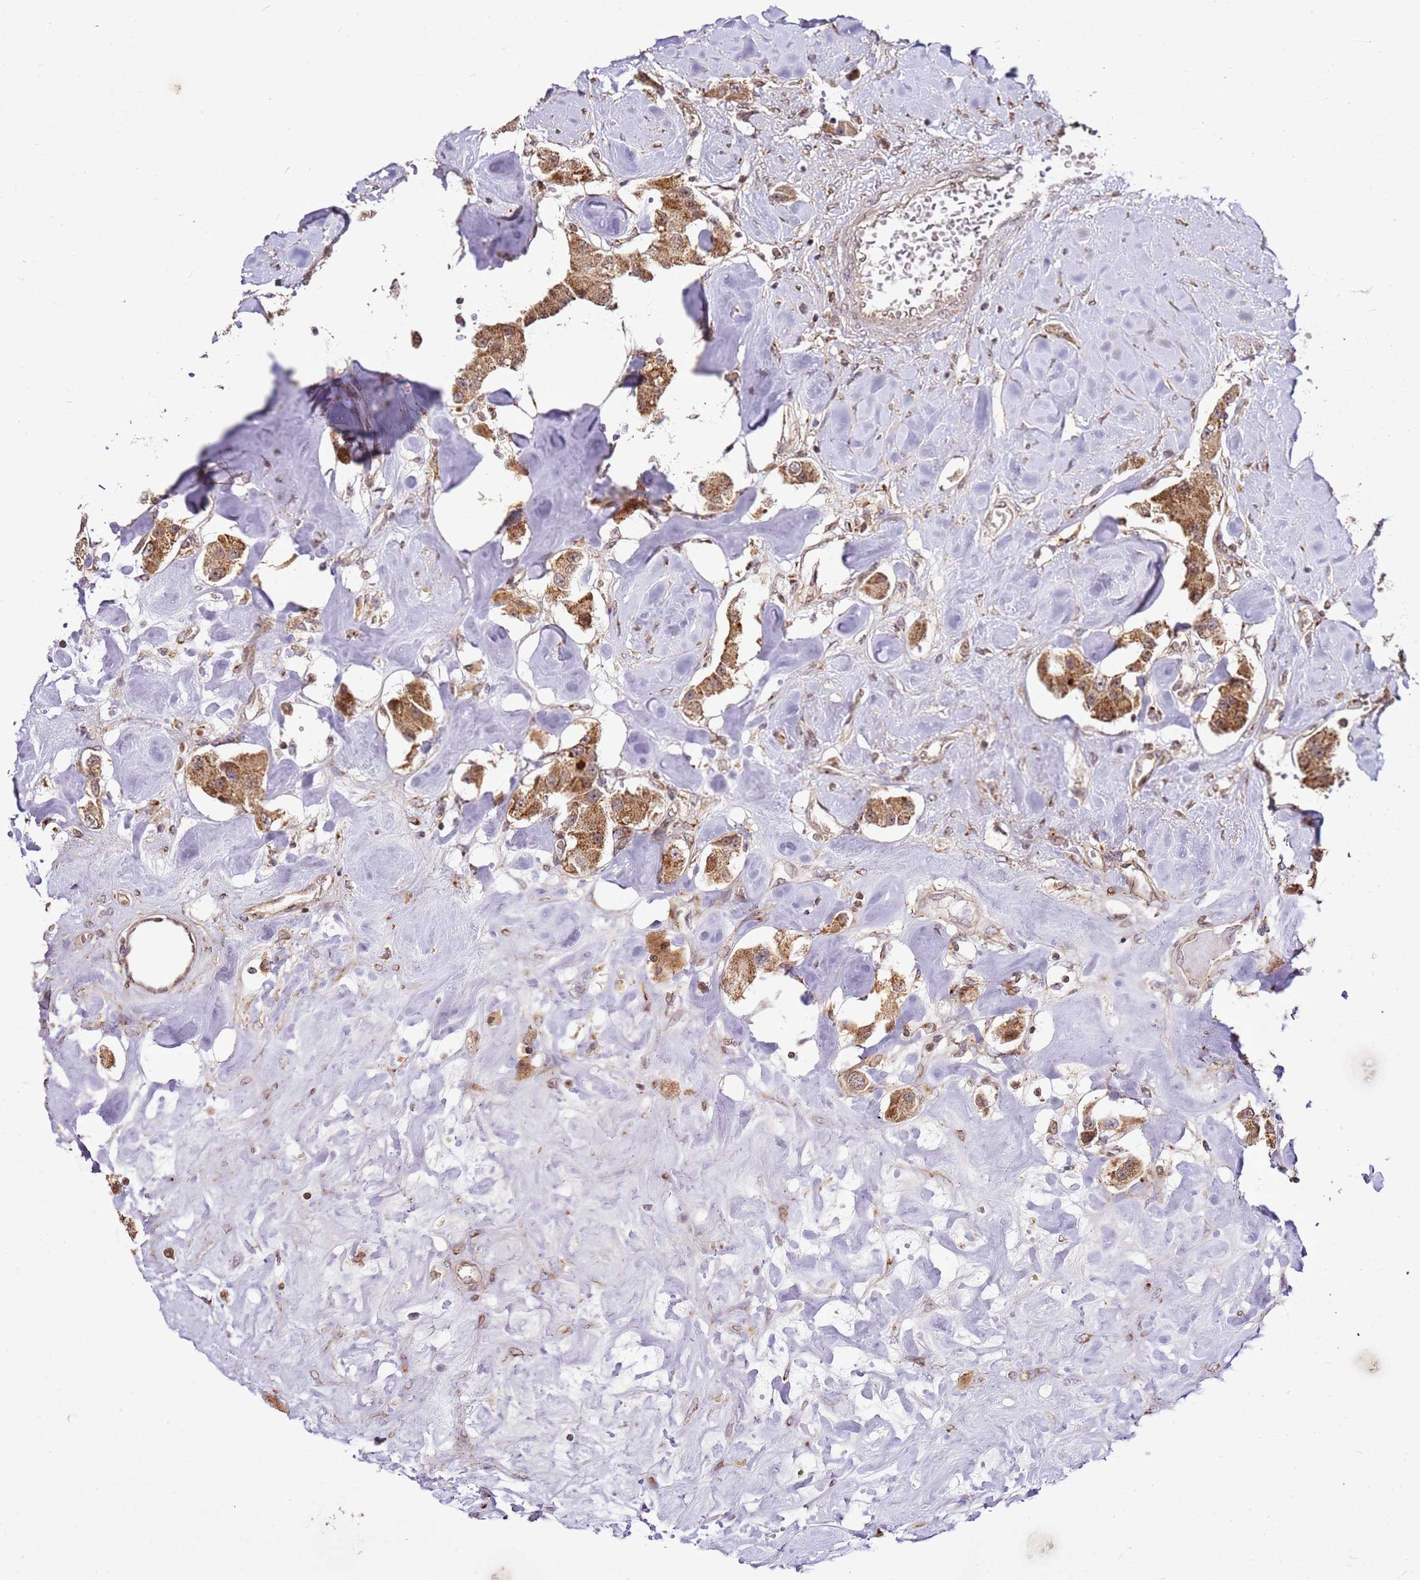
{"staining": {"intensity": "moderate", "quantity": ">75%", "location": "cytoplasmic/membranous"}, "tissue": "carcinoid", "cell_type": "Tumor cells", "image_type": "cancer", "snomed": [{"axis": "morphology", "description": "Carcinoid, malignant, NOS"}, {"axis": "topography", "description": "Pancreas"}], "caption": "Protein expression analysis of carcinoid (malignant) reveals moderate cytoplasmic/membranous staining in about >75% of tumor cells.", "gene": "RASA3", "patient": {"sex": "male", "age": 41}}